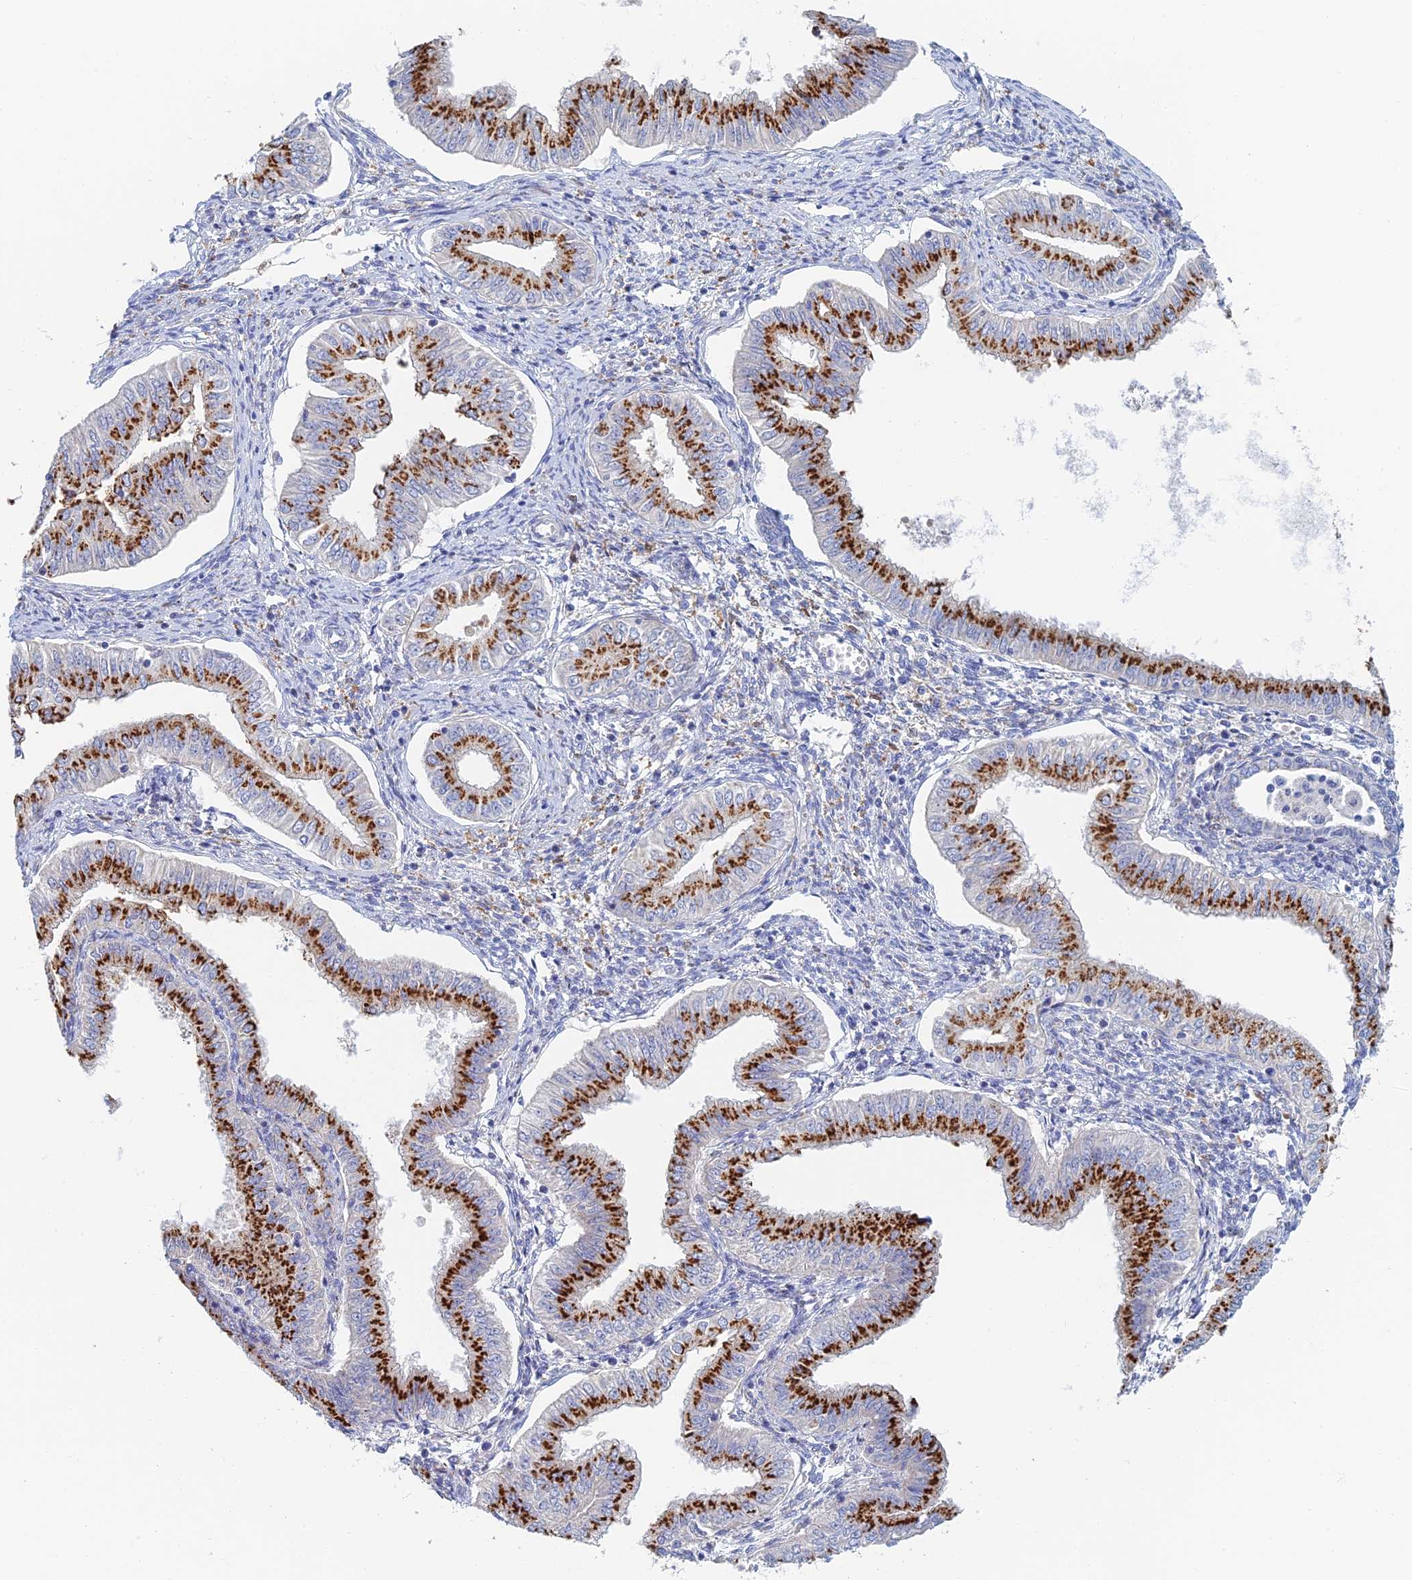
{"staining": {"intensity": "strong", "quantity": ">75%", "location": "cytoplasmic/membranous"}, "tissue": "endometrial cancer", "cell_type": "Tumor cells", "image_type": "cancer", "snomed": [{"axis": "morphology", "description": "Normal tissue, NOS"}, {"axis": "morphology", "description": "Adenocarcinoma, NOS"}, {"axis": "topography", "description": "Endometrium"}], "caption": "Immunohistochemical staining of adenocarcinoma (endometrial) reveals high levels of strong cytoplasmic/membranous expression in about >75% of tumor cells.", "gene": "SLC24A3", "patient": {"sex": "female", "age": 53}}